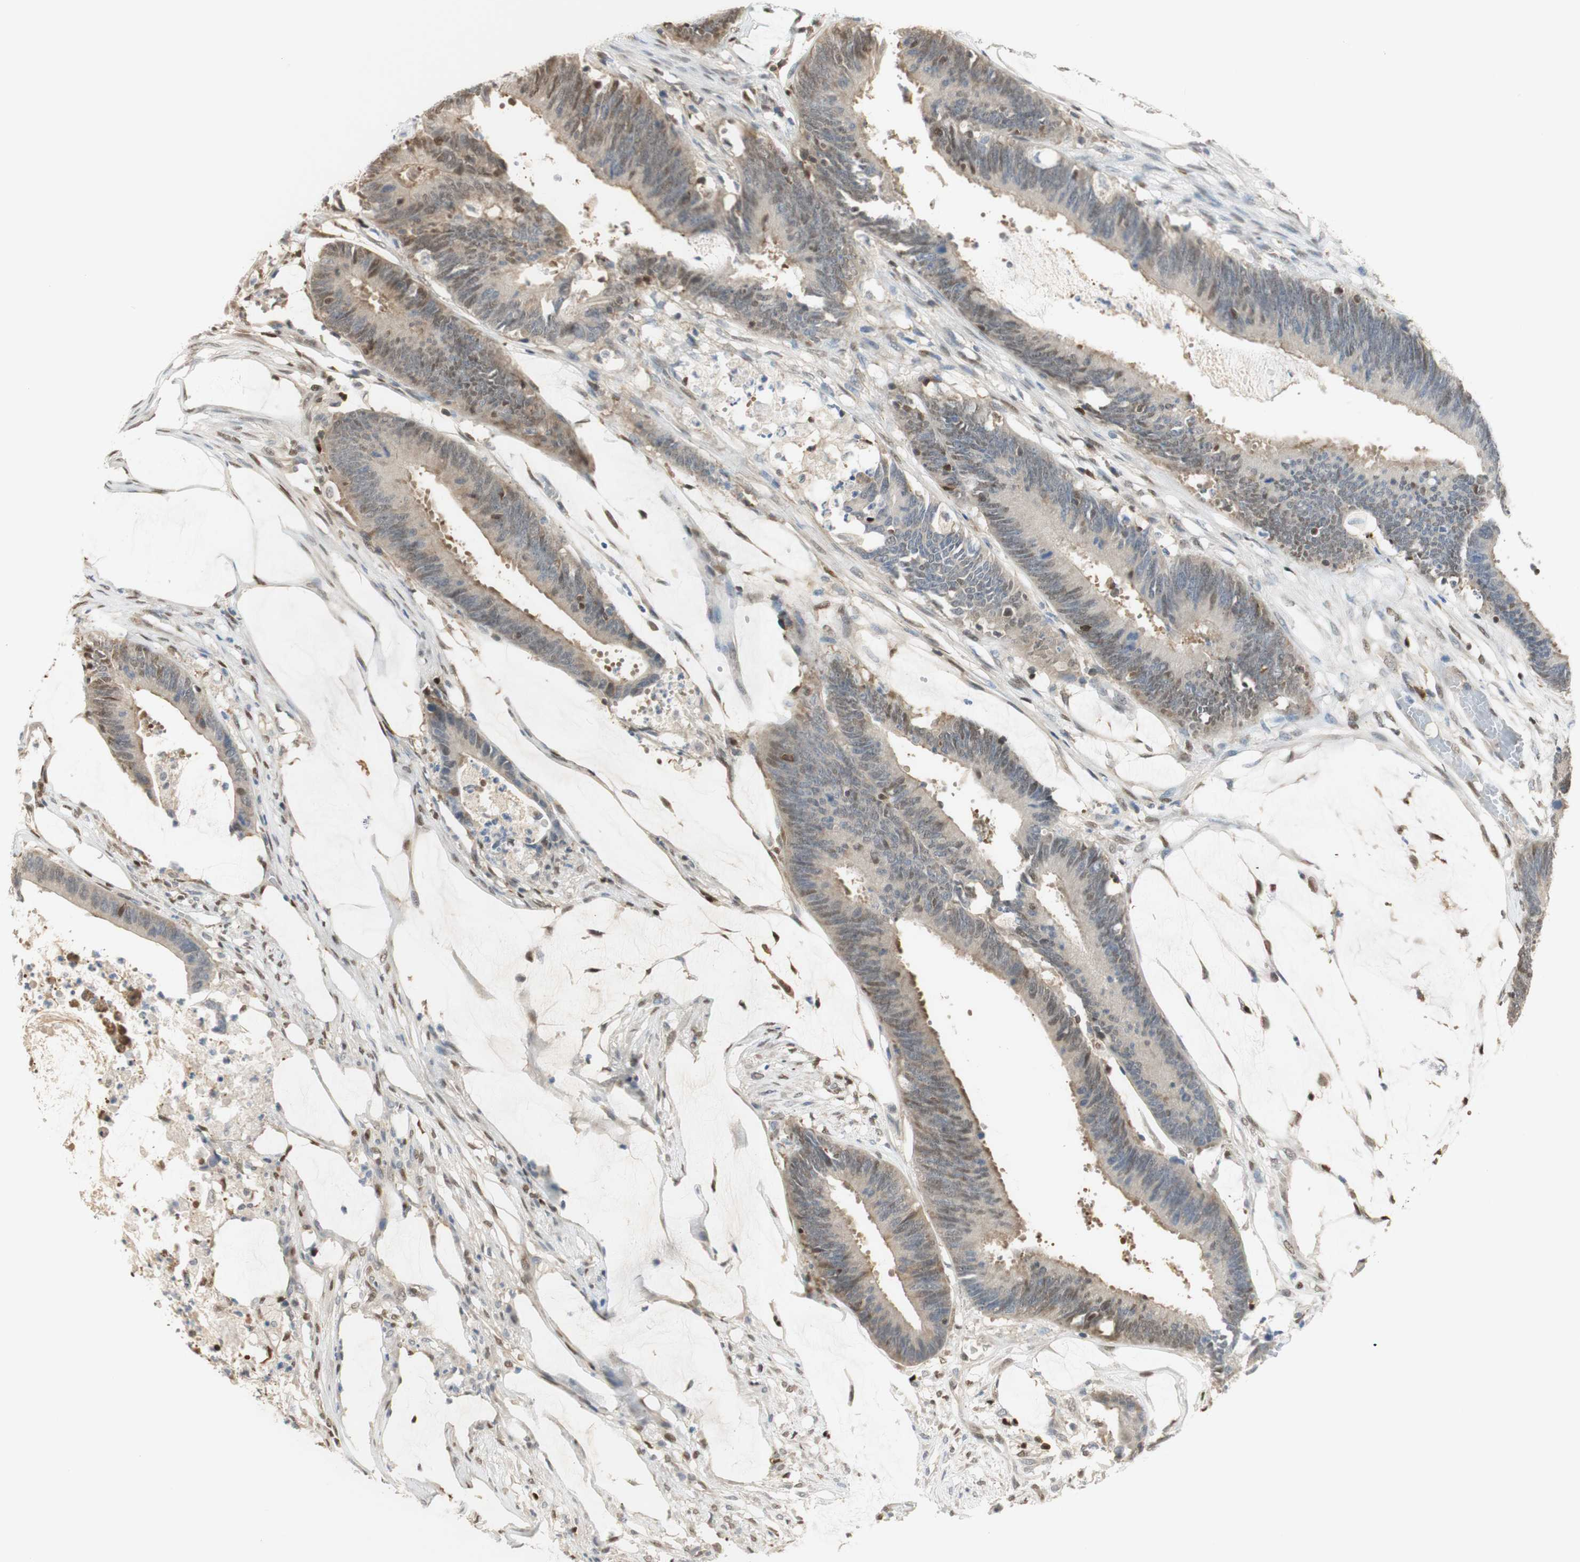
{"staining": {"intensity": "weak", "quantity": "25%-75%", "location": "cytoplasmic/membranous,nuclear"}, "tissue": "colorectal cancer", "cell_type": "Tumor cells", "image_type": "cancer", "snomed": [{"axis": "morphology", "description": "Adenocarcinoma, NOS"}, {"axis": "topography", "description": "Rectum"}], "caption": "Colorectal cancer stained for a protein (brown) exhibits weak cytoplasmic/membranous and nuclear positive expression in approximately 25%-75% of tumor cells.", "gene": "NAP1L4", "patient": {"sex": "female", "age": 66}}